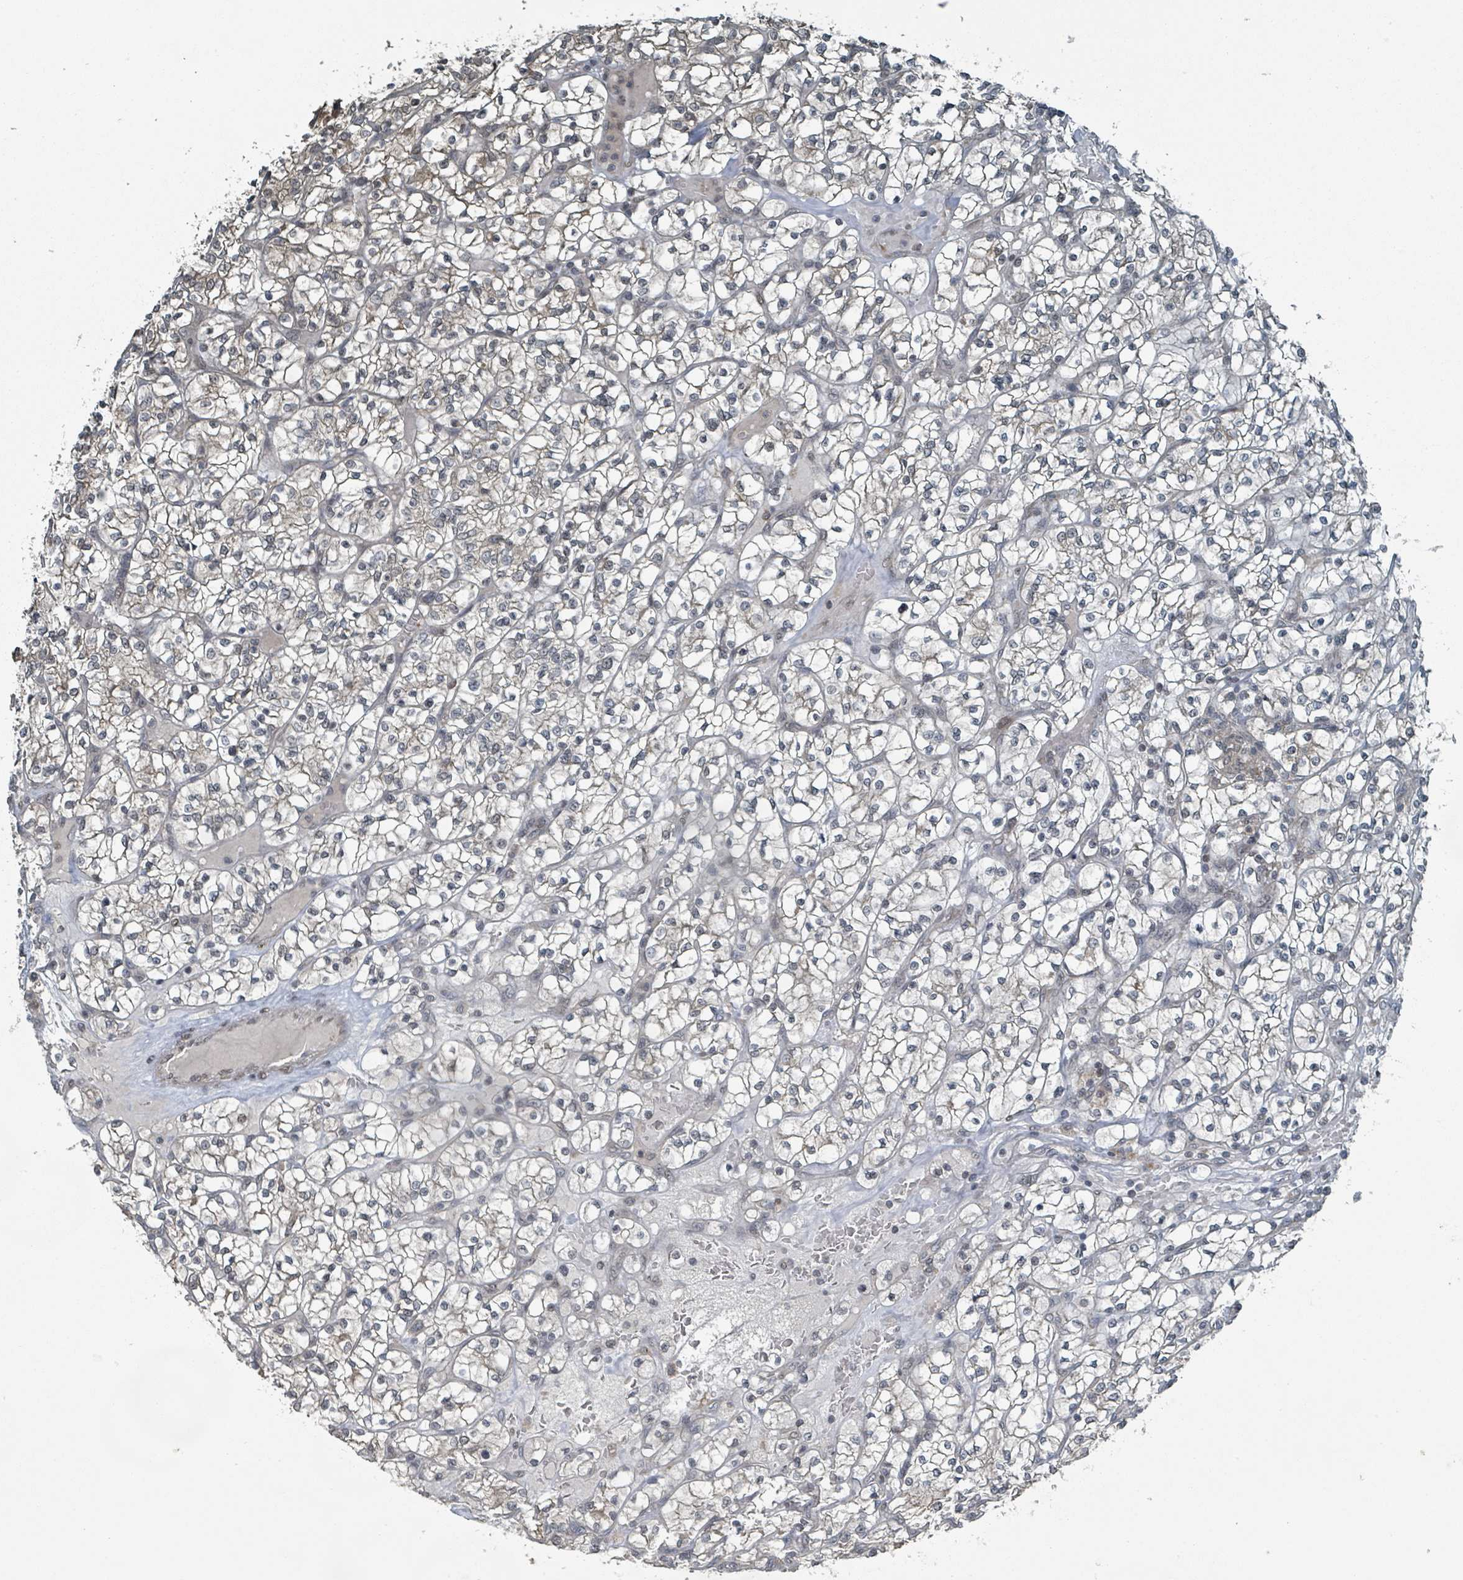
{"staining": {"intensity": "negative", "quantity": "none", "location": "none"}, "tissue": "renal cancer", "cell_type": "Tumor cells", "image_type": "cancer", "snomed": [{"axis": "morphology", "description": "Adenocarcinoma, NOS"}, {"axis": "topography", "description": "Kidney"}], "caption": "An image of human adenocarcinoma (renal) is negative for staining in tumor cells.", "gene": "PHIP", "patient": {"sex": "female", "age": 64}}